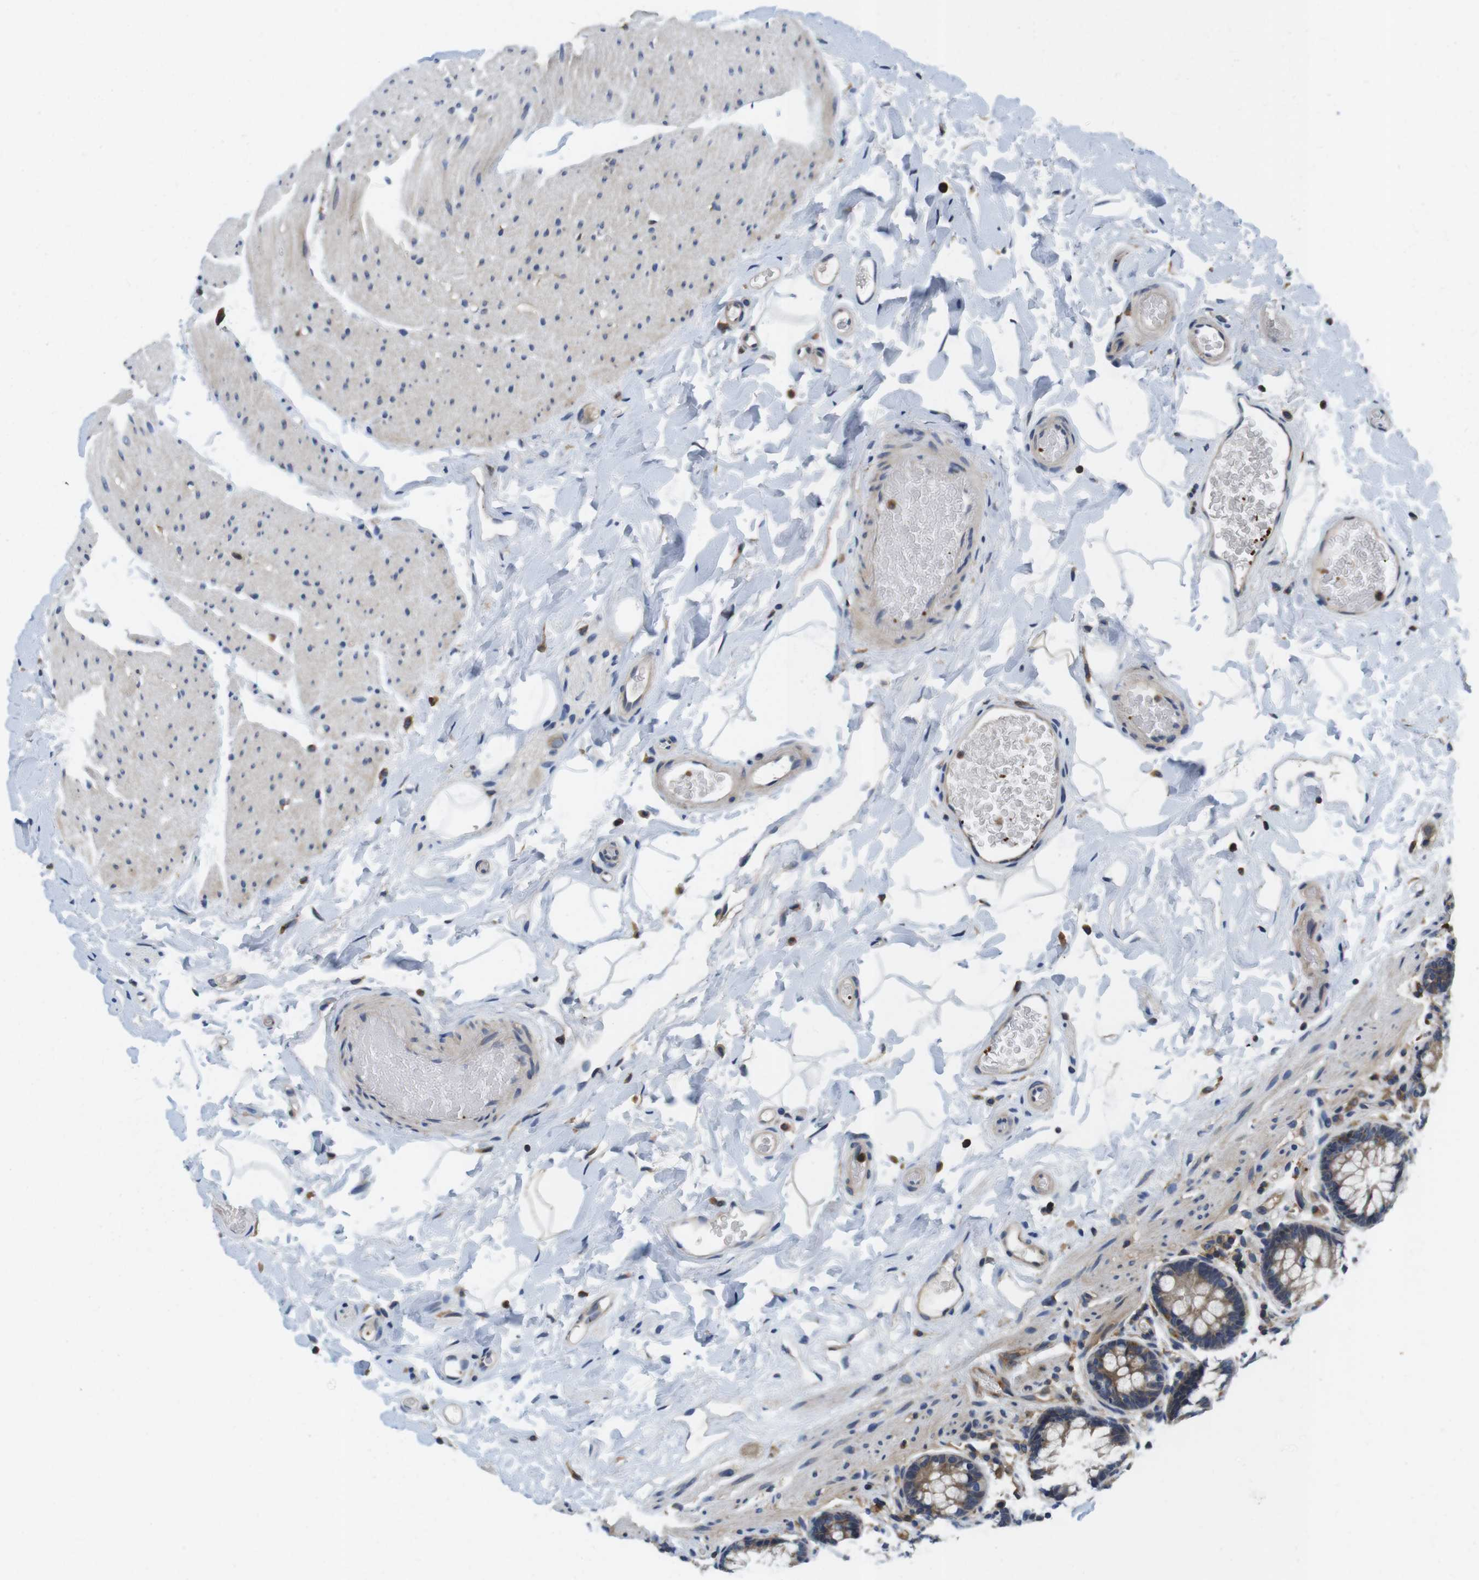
{"staining": {"intensity": "weak", "quantity": "25%-75%", "location": "cytoplasmic/membranous"}, "tissue": "colon", "cell_type": "Endothelial cells", "image_type": "normal", "snomed": [{"axis": "morphology", "description": "Normal tissue, NOS"}, {"axis": "topography", "description": "Colon"}], "caption": "The histopathology image demonstrates immunohistochemical staining of unremarkable colon. There is weak cytoplasmic/membranous positivity is appreciated in approximately 25%-75% of endothelial cells.", "gene": "HERPUD2", "patient": {"sex": "female", "age": 80}}